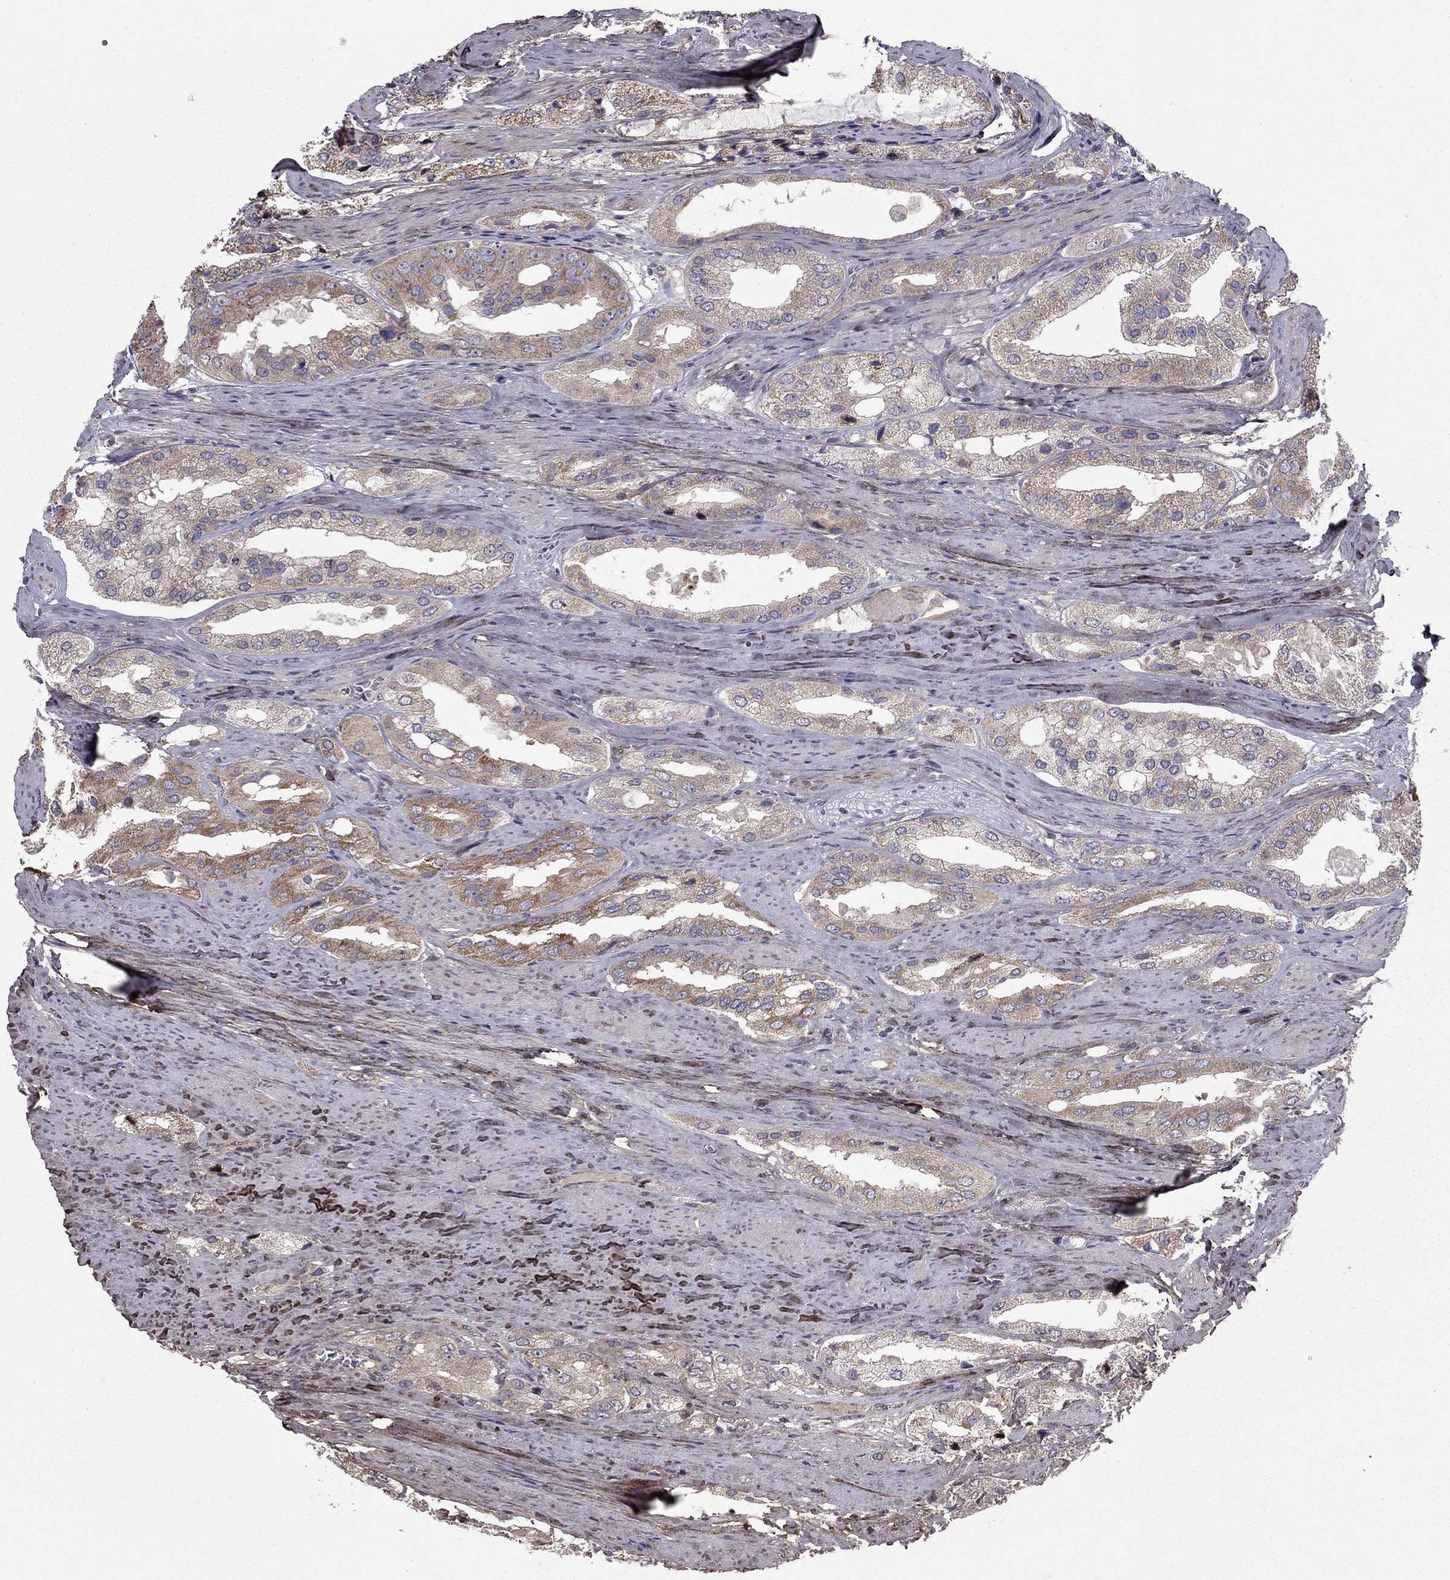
{"staining": {"intensity": "moderate", "quantity": "25%-75%", "location": "cytoplasmic/membranous"}, "tissue": "prostate cancer", "cell_type": "Tumor cells", "image_type": "cancer", "snomed": [{"axis": "morphology", "description": "Adenocarcinoma, Low grade"}, {"axis": "topography", "description": "Prostate"}], "caption": "Protein analysis of adenocarcinoma (low-grade) (prostate) tissue demonstrates moderate cytoplasmic/membranous staining in approximately 25%-75% of tumor cells. The protein is shown in brown color, while the nuclei are stained blue.", "gene": "DUSP7", "patient": {"sex": "male", "age": 69}}